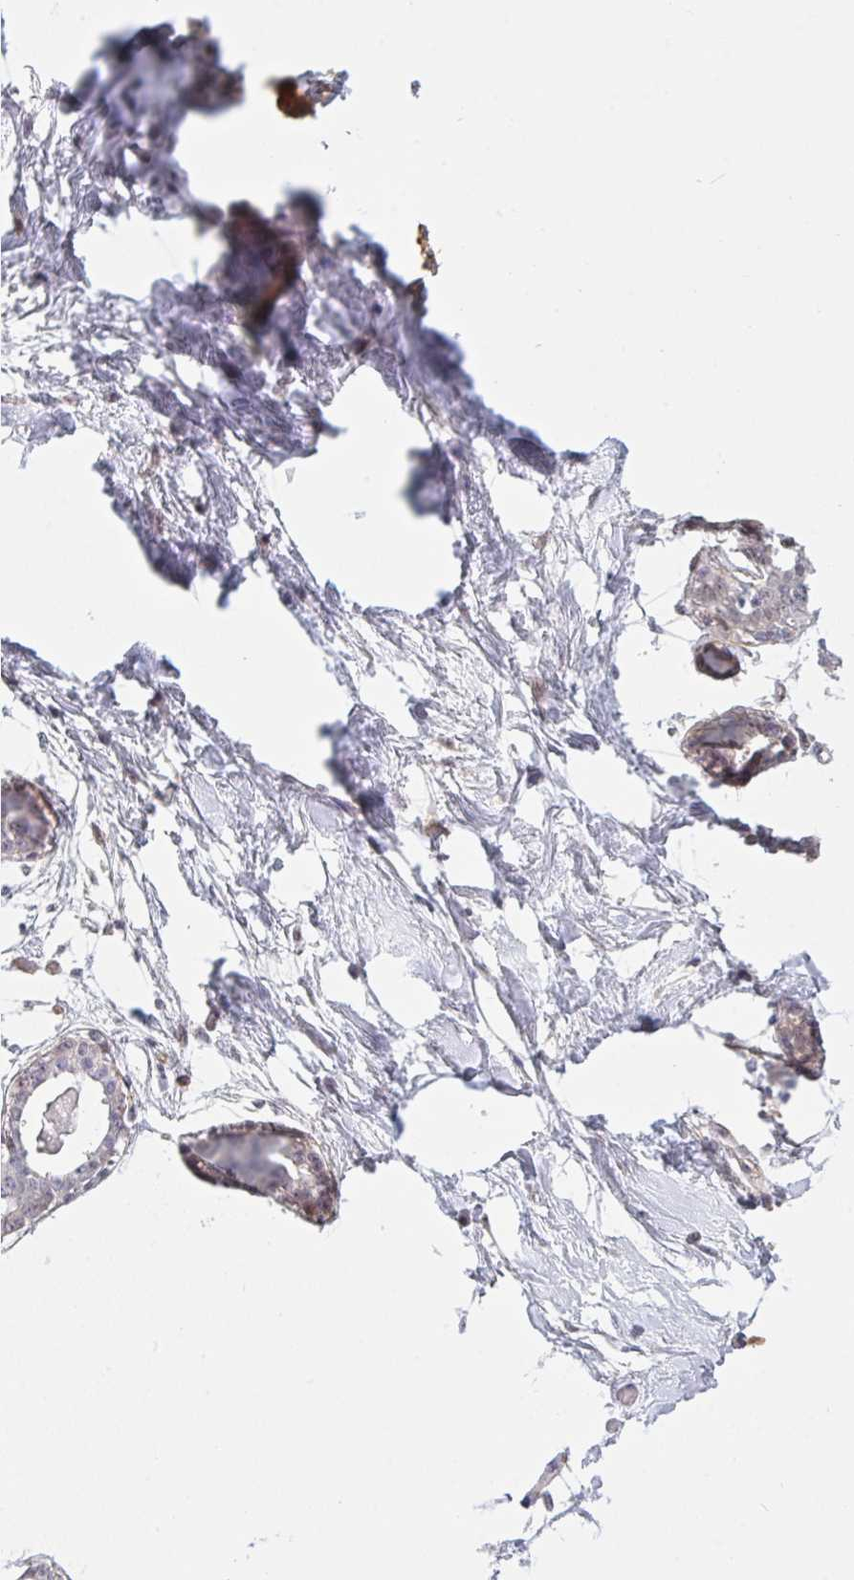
{"staining": {"intensity": "negative", "quantity": "none", "location": "none"}, "tissue": "breast", "cell_type": "Adipocytes", "image_type": "normal", "snomed": [{"axis": "morphology", "description": "Normal tissue, NOS"}, {"axis": "topography", "description": "Breast"}], "caption": "Immunohistochemical staining of normal human breast demonstrates no significant positivity in adipocytes. (Brightfield microscopy of DAB (3,3'-diaminobenzidine) IHC at high magnification).", "gene": "DSCAML1", "patient": {"sex": "female", "age": 45}}